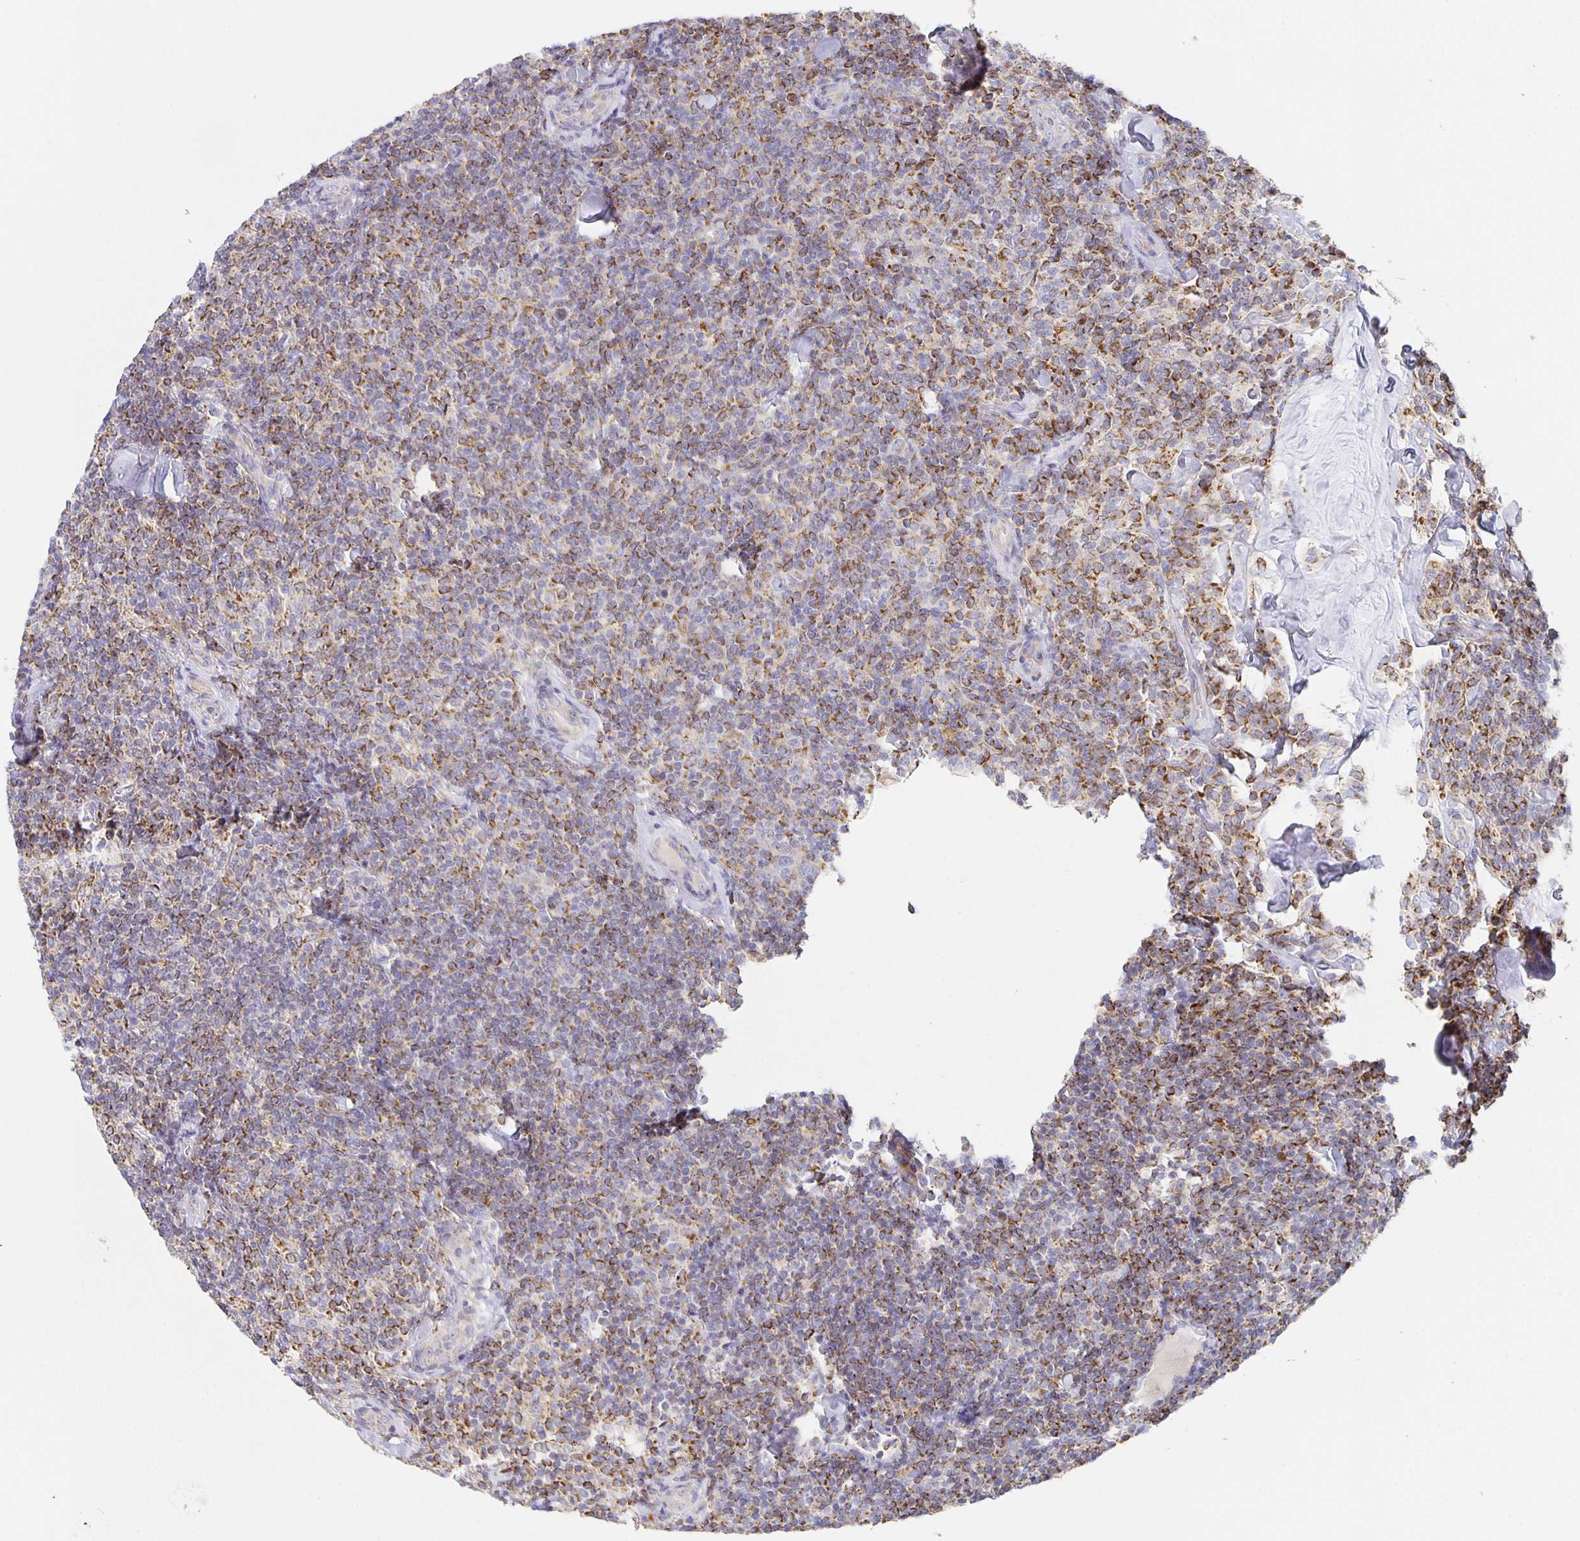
{"staining": {"intensity": "moderate", "quantity": "25%-75%", "location": "cytoplasmic/membranous"}, "tissue": "lymphoma", "cell_type": "Tumor cells", "image_type": "cancer", "snomed": [{"axis": "morphology", "description": "Malignant lymphoma, non-Hodgkin's type, Low grade"}, {"axis": "topography", "description": "Lymph node"}], "caption": "Protein analysis of malignant lymphoma, non-Hodgkin's type (low-grade) tissue displays moderate cytoplasmic/membranous staining in about 25%-75% of tumor cells. (Stains: DAB in brown, nuclei in blue, Microscopy: brightfield microscopy at high magnification).", "gene": "FLRT3", "patient": {"sex": "female", "age": 56}}